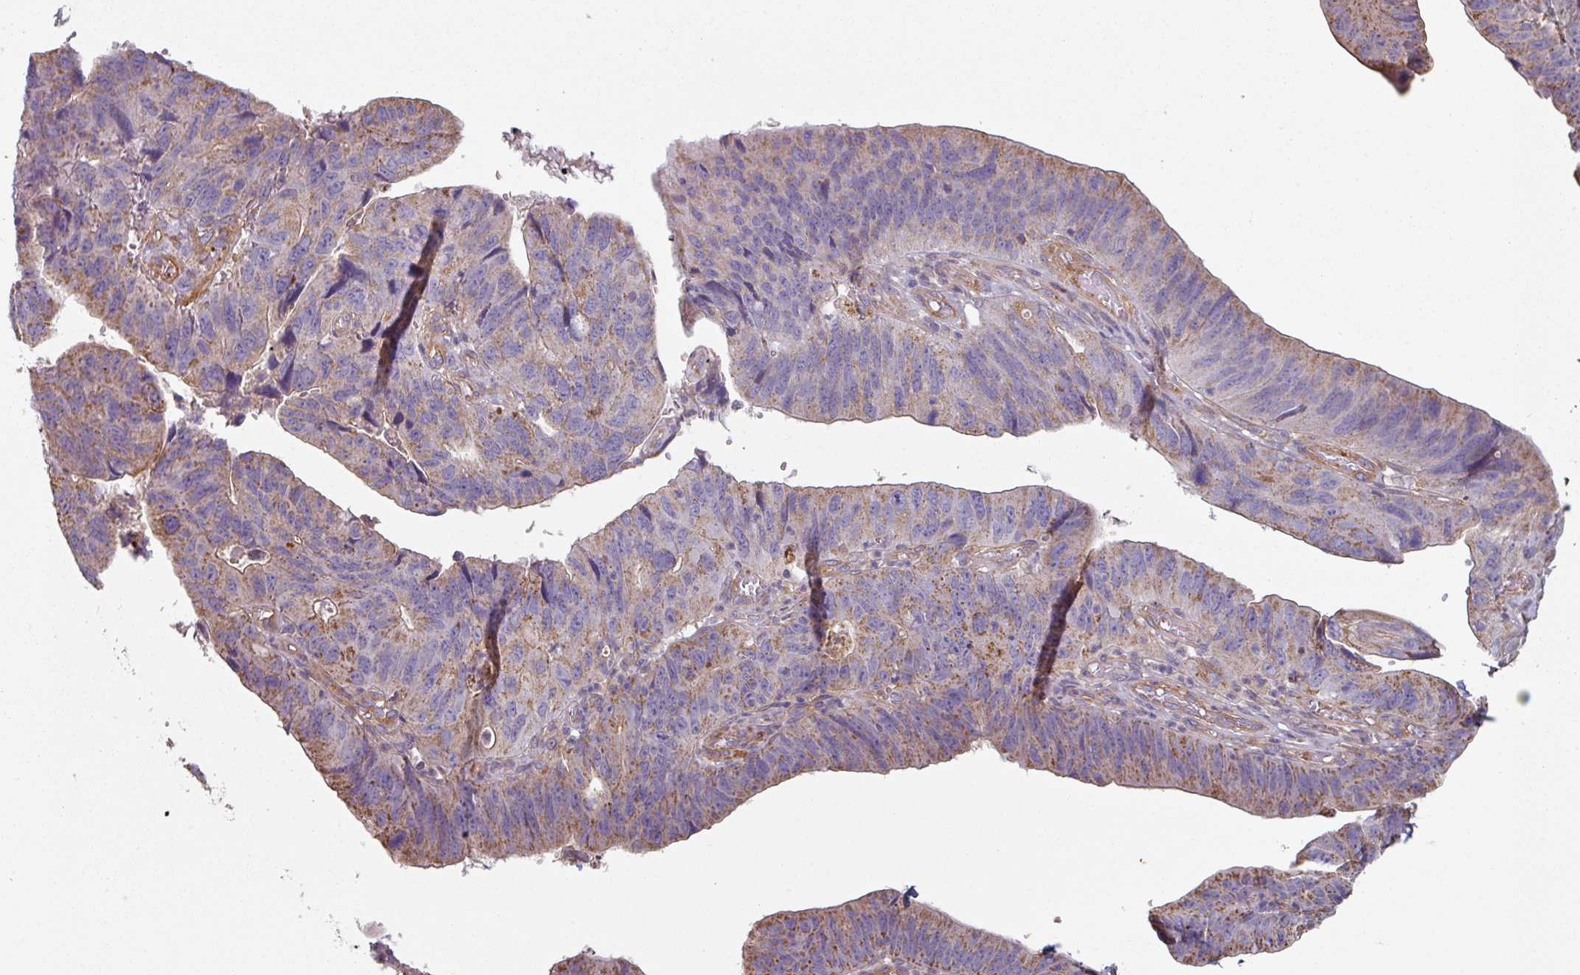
{"staining": {"intensity": "moderate", "quantity": "25%-75%", "location": "cytoplasmic/membranous"}, "tissue": "stomach cancer", "cell_type": "Tumor cells", "image_type": "cancer", "snomed": [{"axis": "morphology", "description": "Adenocarcinoma, NOS"}, {"axis": "topography", "description": "Stomach"}], "caption": "Adenocarcinoma (stomach) was stained to show a protein in brown. There is medium levels of moderate cytoplasmic/membranous expression in about 25%-75% of tumor cells.", "gene": "GSTA4", "patient": {"sex": "male", "age": 59}}